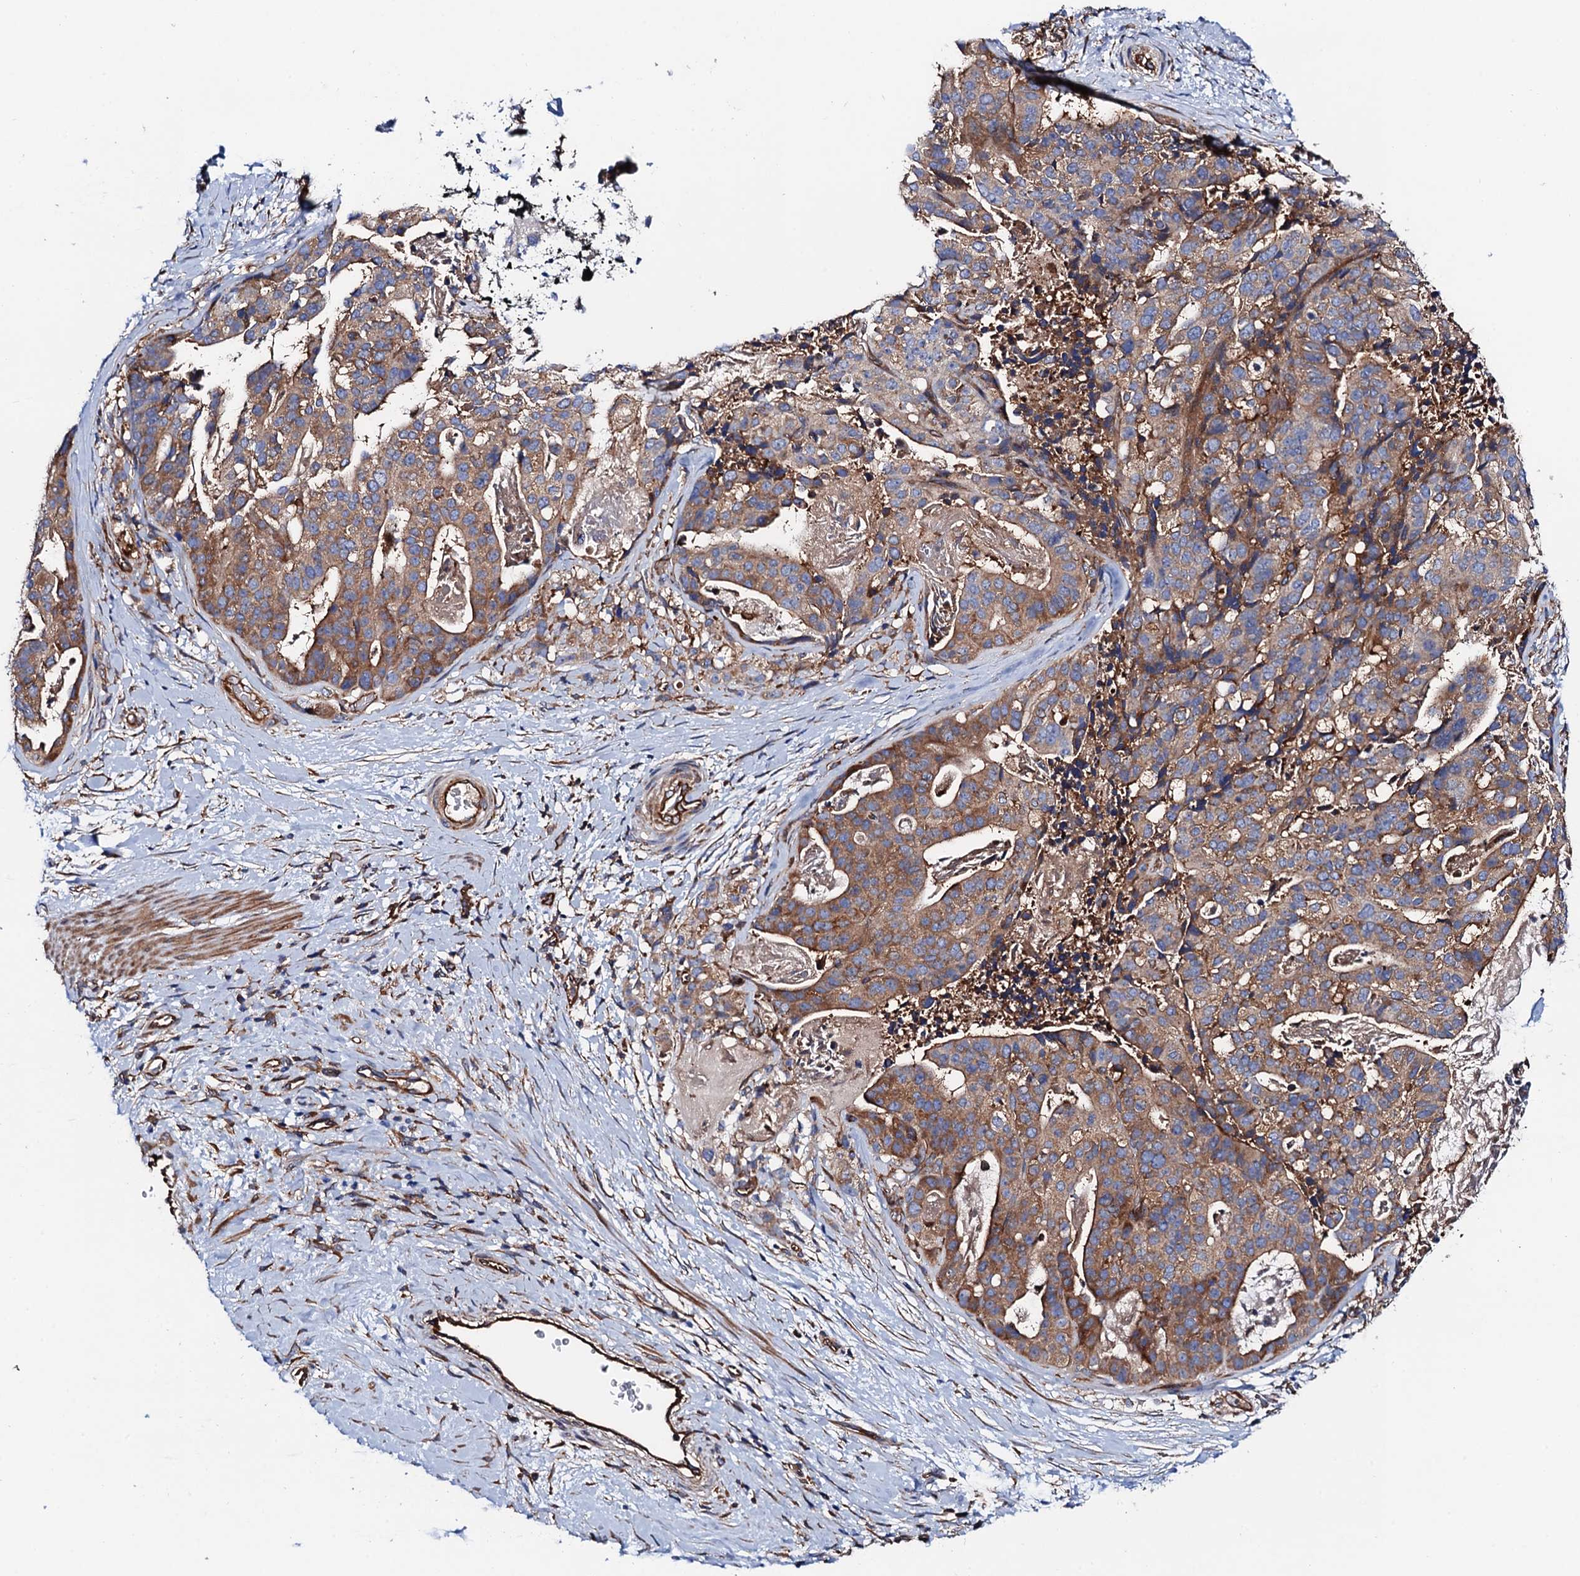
{"staining": {"intensity": "moderate", "quantity": ">75%", "location": "cytoplasmic/membranous"}, "tissue": "stomach cancer", "cell_type": "Tumor cells", "image_type": "cancer", "snomed": [{"axis": "morphology", "description": "Adenocarcinoma, NOS"}, {"axis": "topography", "description": "Stomach"}], "caption": "High-magnification brightfield microscopy of stomach cancer stained with DAB (3,3'-diaminobenzidine) (brown) and counterstained with hematoxylin (blue). tumor cells exhibit moderate cytoplasmic/membranous staining is identified in about>75% of cells.", "gene": "MRPL48", "patient": {"sex": "male", "age": 48}}